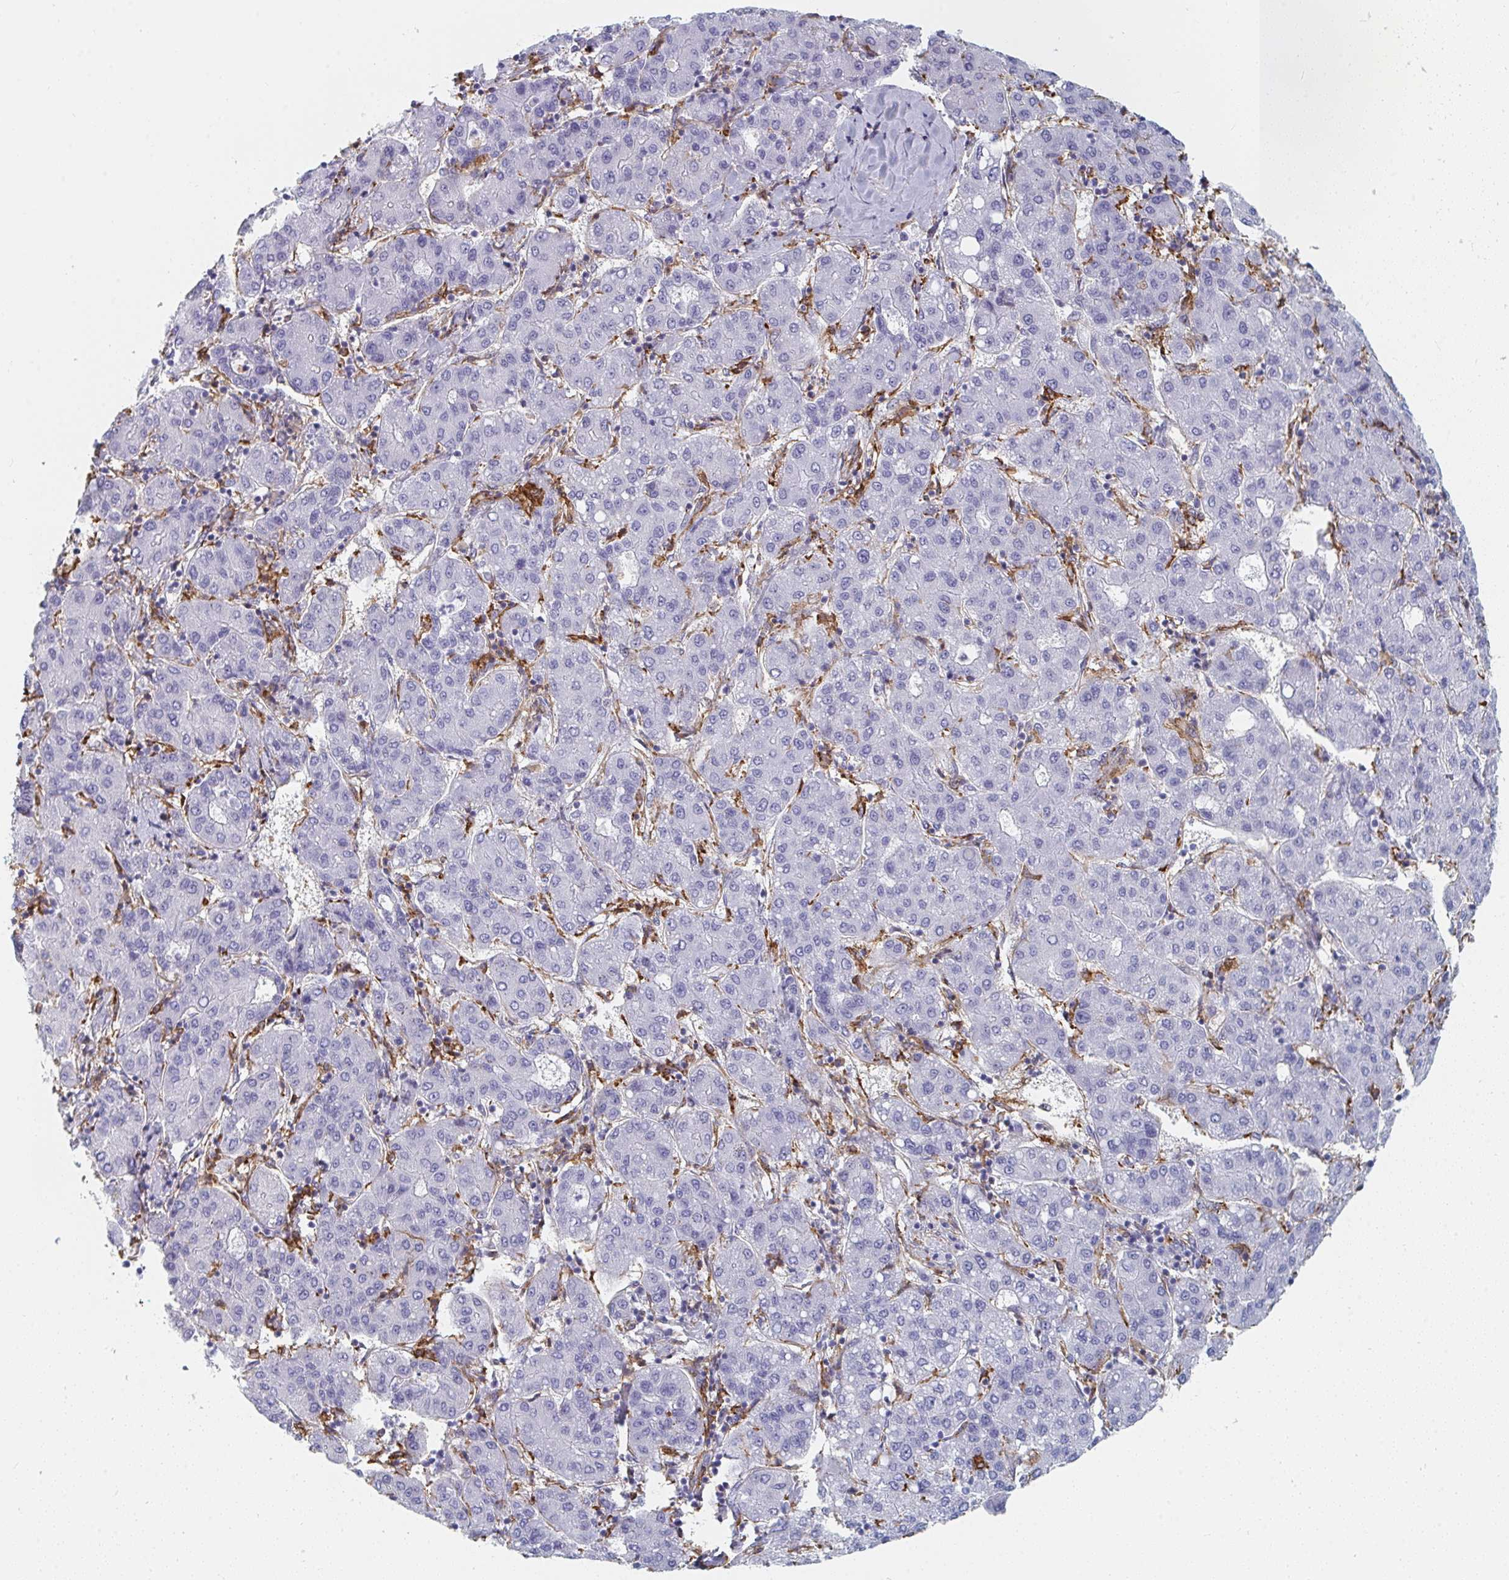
{"staining": {"intensity": "negative", "quantity": "none", "location": "none"}, "tissue": "liver cancer", "cell_type": "Tumor cells", "image_type": "cancer", "snomed": [{"axis": "morphology", "description": "Carcinoma, Hepatocellular, NOS"}, {"axis": "topography", "description": "Liver"}], "caption": "Tumor cells show no significant protein expression in hepatocellular carcinoma (liver). (IHC, brightfield microscopy, high magnification).", "gene": "DAB2", "patient": {"sex": "male", "age": 65}}